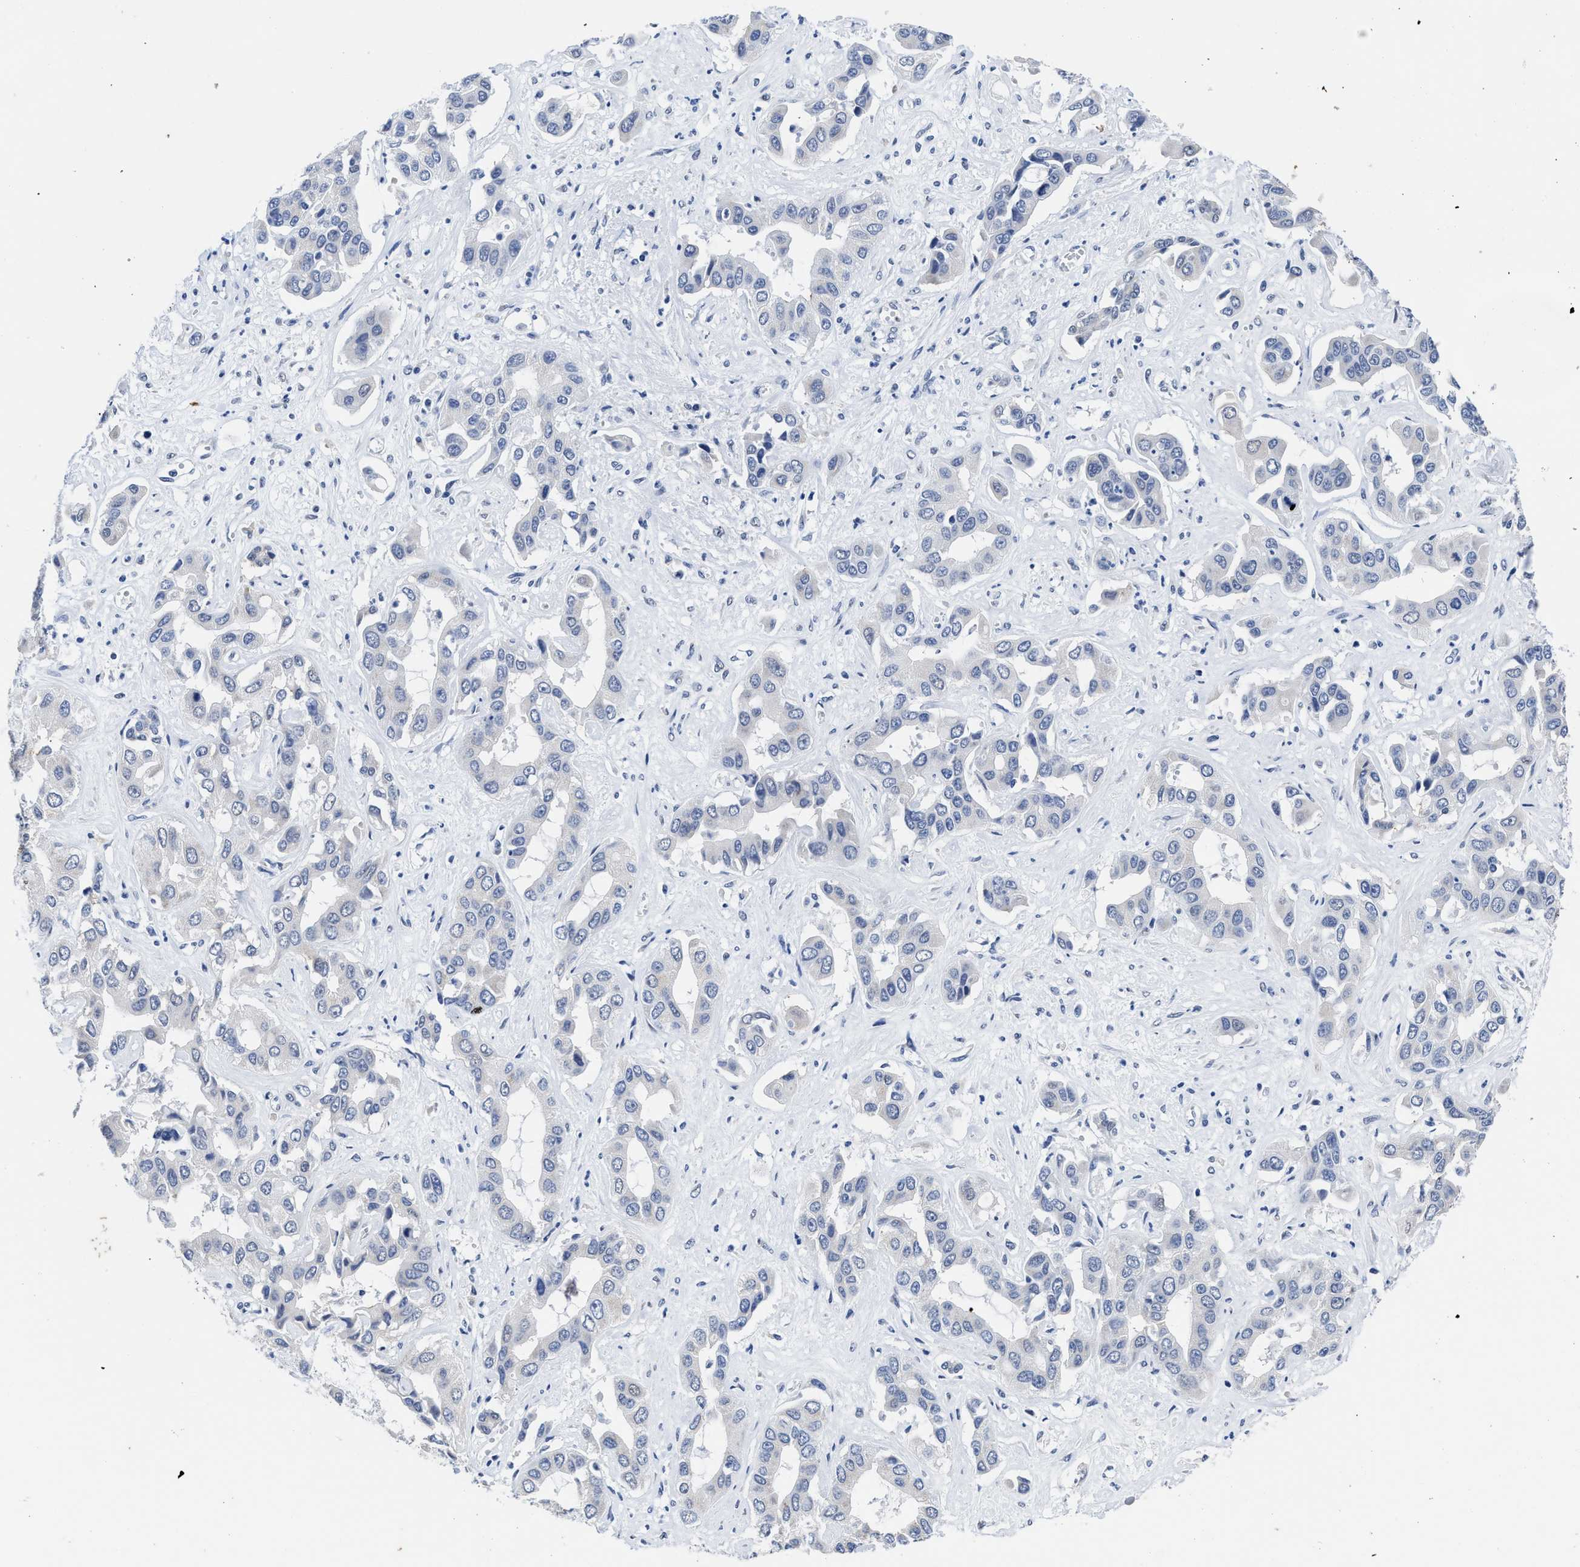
{"staining": {"intensity": "negative", "quantity": "none", "location": "none"}, "tissue": "liver cancer", "cell_type": "Tumor cells", "image_type": "cancer", "snomed": [{"axis": "morphology", "description": "Cholangiocarcinoma"}, {"axis": "topography", "description": "Liver"}], "caption": "Protein analysis of liver cancer shows no significant staining in tumor cells.", "gene": "HOOK1", "patient": {"sex": "female", "age": 52}}